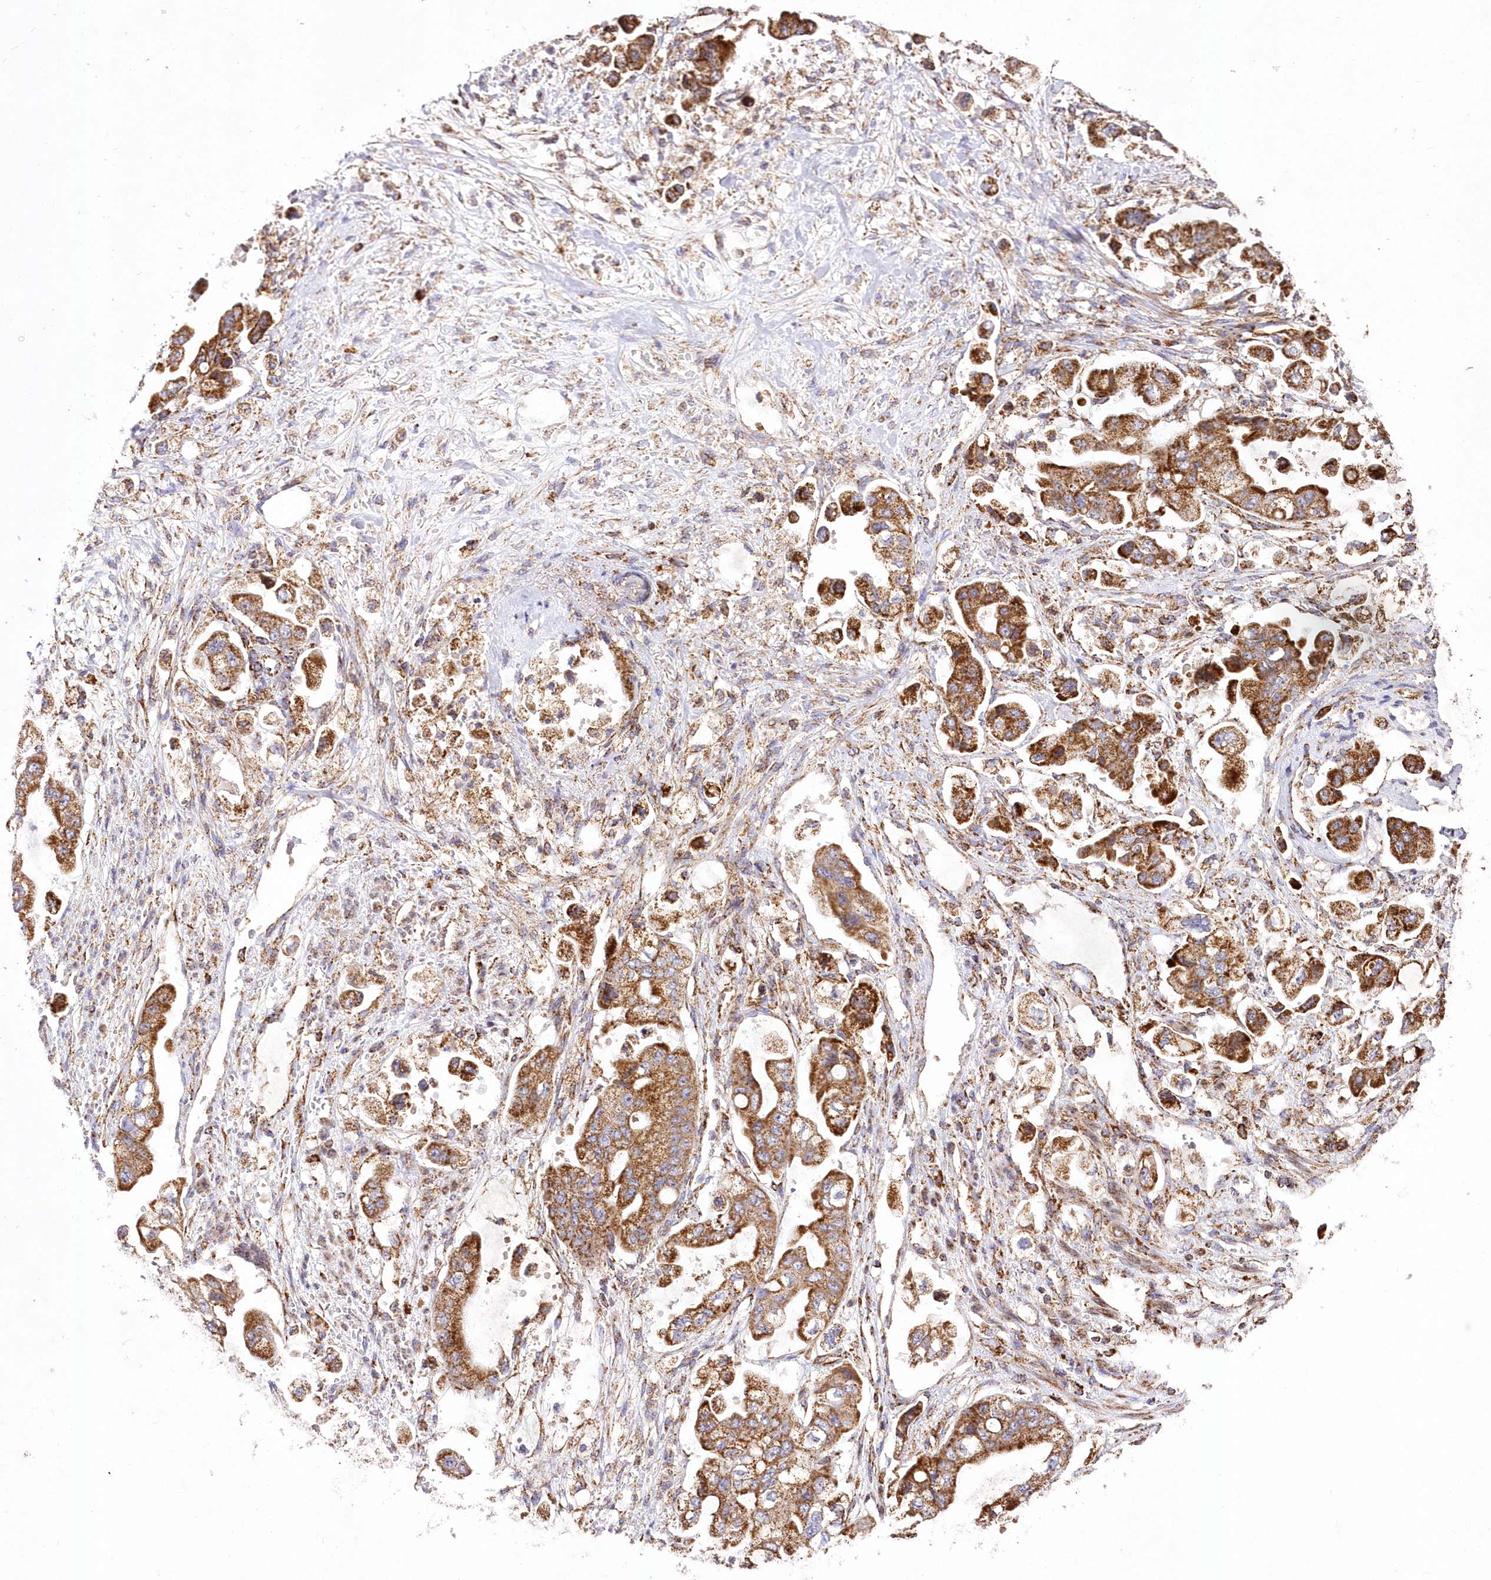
{"staining": {"intensity": "strong", "quantity": ">75%", "location": "cytoplasmic/membranous"}, "tissue": "stomach cancer", "cell_type": "Tumor cells", "image_type": "cancer", "snomed": [{"axis": "morphology", "description": "Adenocarcinoma, NOS"}, {"axis": "topography", "description": "Stomach"}], "caption": "This micrograph exhibits immunohistochemistry (IHC) staining of stomach cancer (adenocarcinoma), with high strong cytoplasmic/membranous expression in approximately >75% of tumor cells.", "gene": "ASNSD1", "patient": {"sex": "male", "age": 62}}